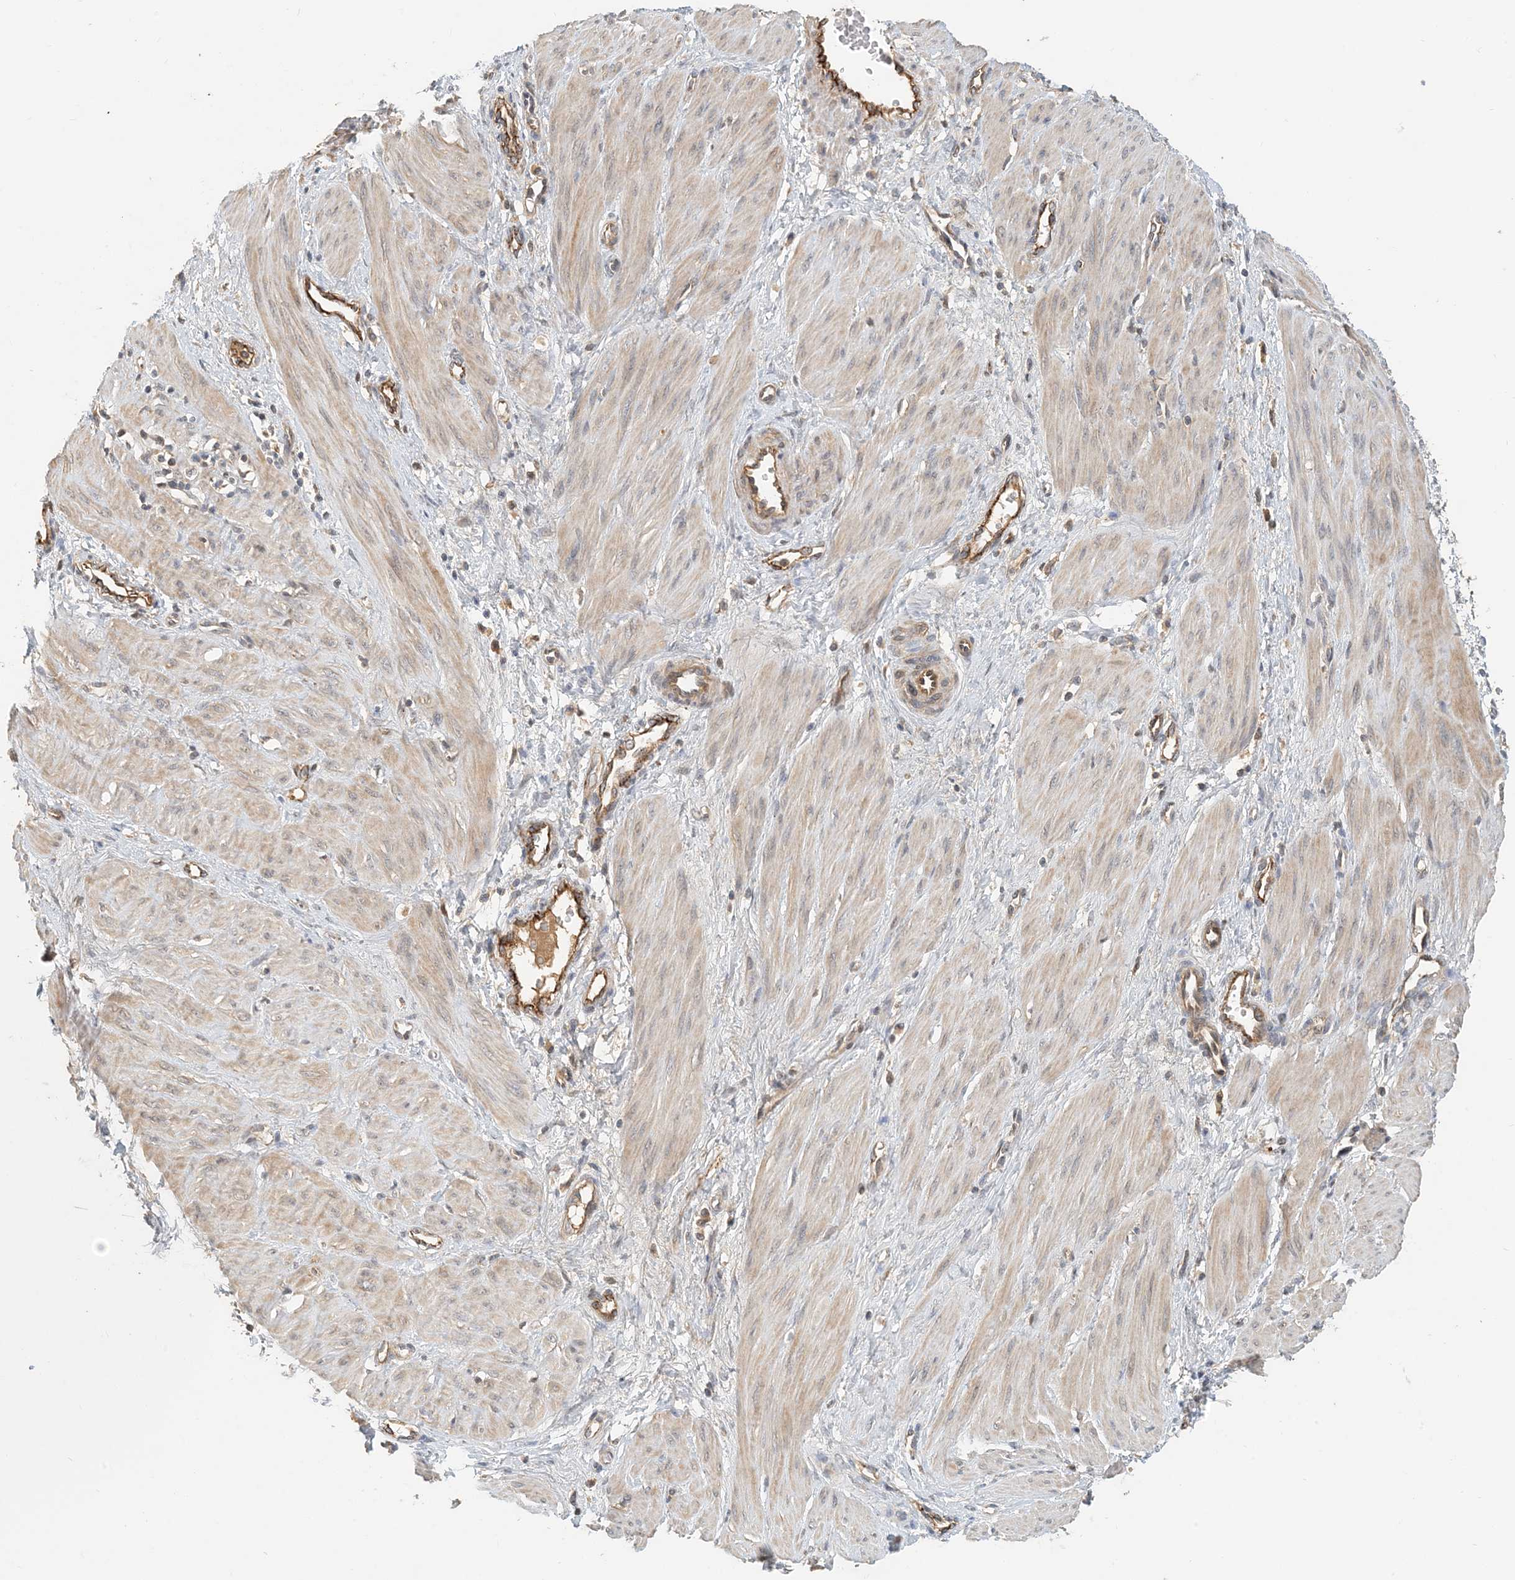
{"staining": {"intensity": "moderate", "quantity": ">75%", "location": "cytoplasmic/membranous"}, "tissue": "smooth muscle", "cell_type": "Smooth muscle cells", "image_type": "normal", "snomed": [{"axis": "morphology", "description": "Normal tissue, NOS"}, {"axis": "topography", "description": "Endometrium"}], "caption": "Moderate cytoplasmic/membranous staining is identified in about >75% of smooth muscle cells in normal smooth muscle.", "gene": "ZBTB3", "patient": {"sex": "female", "age": 33}}